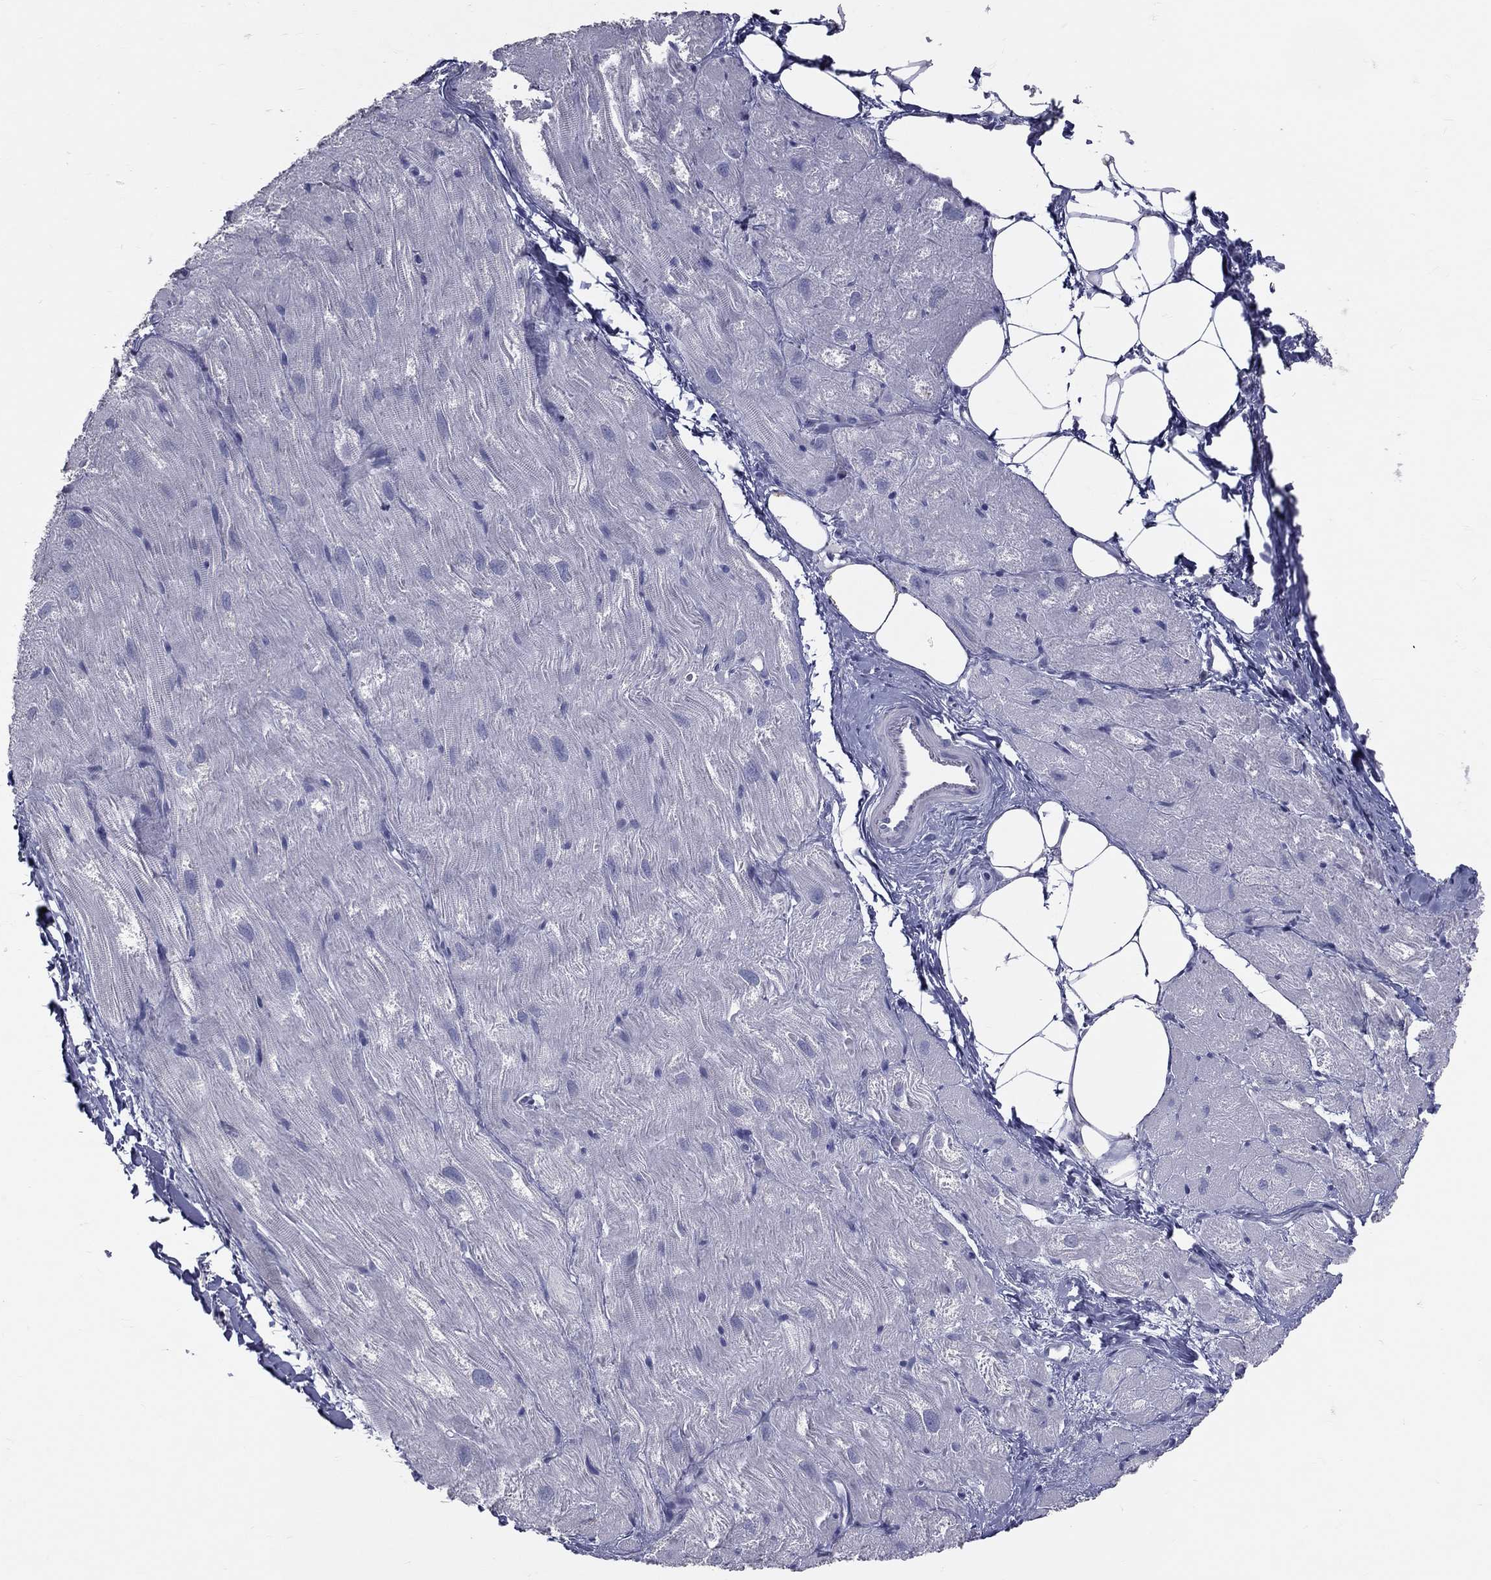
{"staining": {"intensity": "negative", "quantity": "none", "location": "none"}, "tissue": "heart muscle", "cell_type": "Cardiomyocytes", "image_type": "normal", "snomed": [{"axis": "morphology", "description": "Normal tissue, NOS"}, {"axis": "topography", "description": "Heart"}], "caption": "Immunohistochemical staining of unremarkable human heart muscle shows no significant positivity in cardiomyocytes. The staining is performed using DAB (3,3'-diaminobenzidine) brown chromogen with nuclei counter-stained in using hematoxylin.", "gene": "TFPI2", "patient": {"sex": "male", "age": 62}}